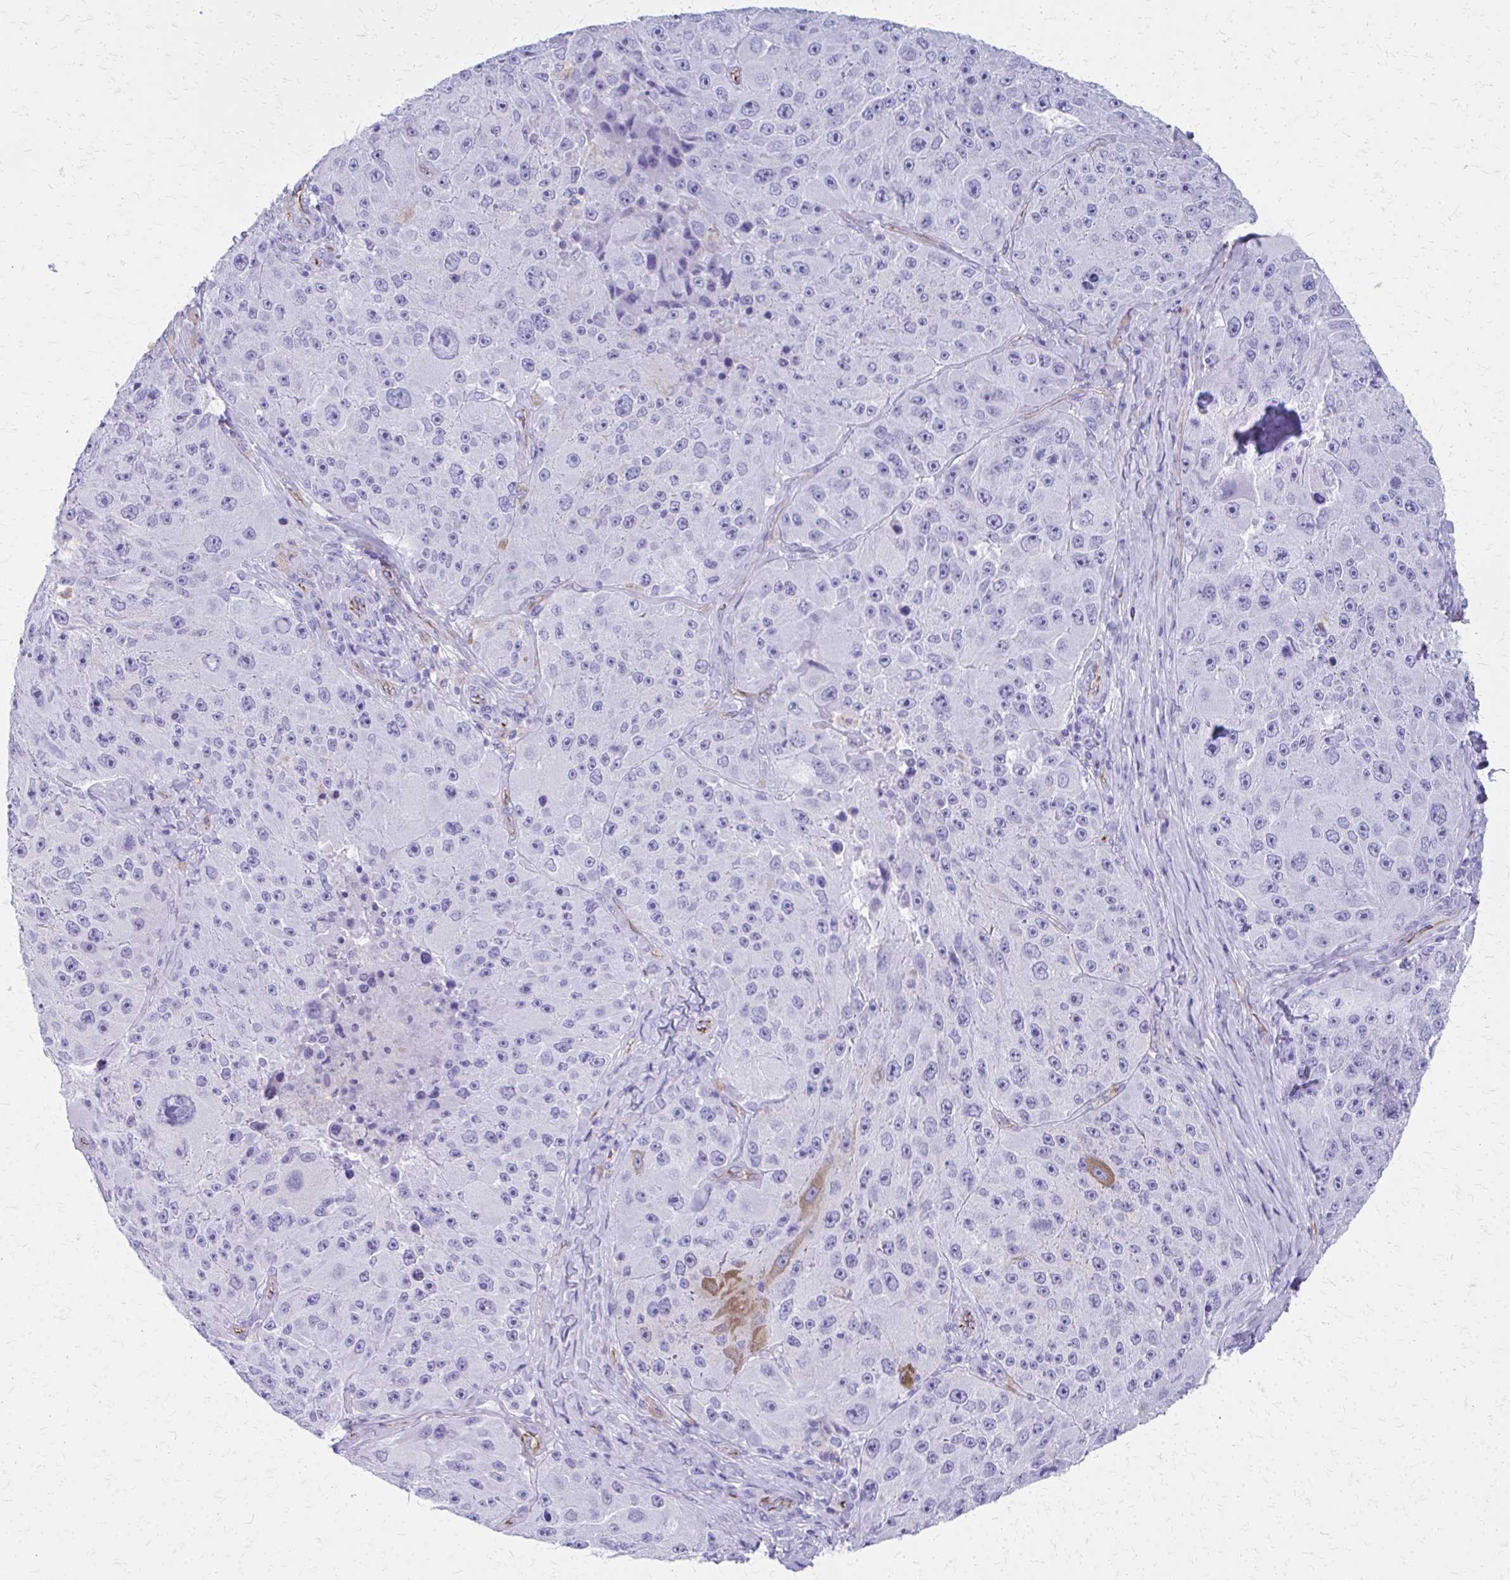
{"staining": {"intensity": "negative", "quantity": "none", "location": "none"}, "tissue": "melanoma", "cell_type": "Tumor cells", "image_type": "cancer", "snomed": [{"axis": "morphology", "description": "Malignant melanoma, Metastatic site"}, {"axis": "topography", "description": "Lymph node"}], "caption": "High magnification brightfield microscopy of malignant melanoma (metastatic site) stained with DAB (3,3'-diaminobenzidine) (brown) and counterstained with hematoxylin (blue): tumor cells show no significant positivity.", "gene": "TPSG1", "patient": {"sex": "male", "age": 62}}